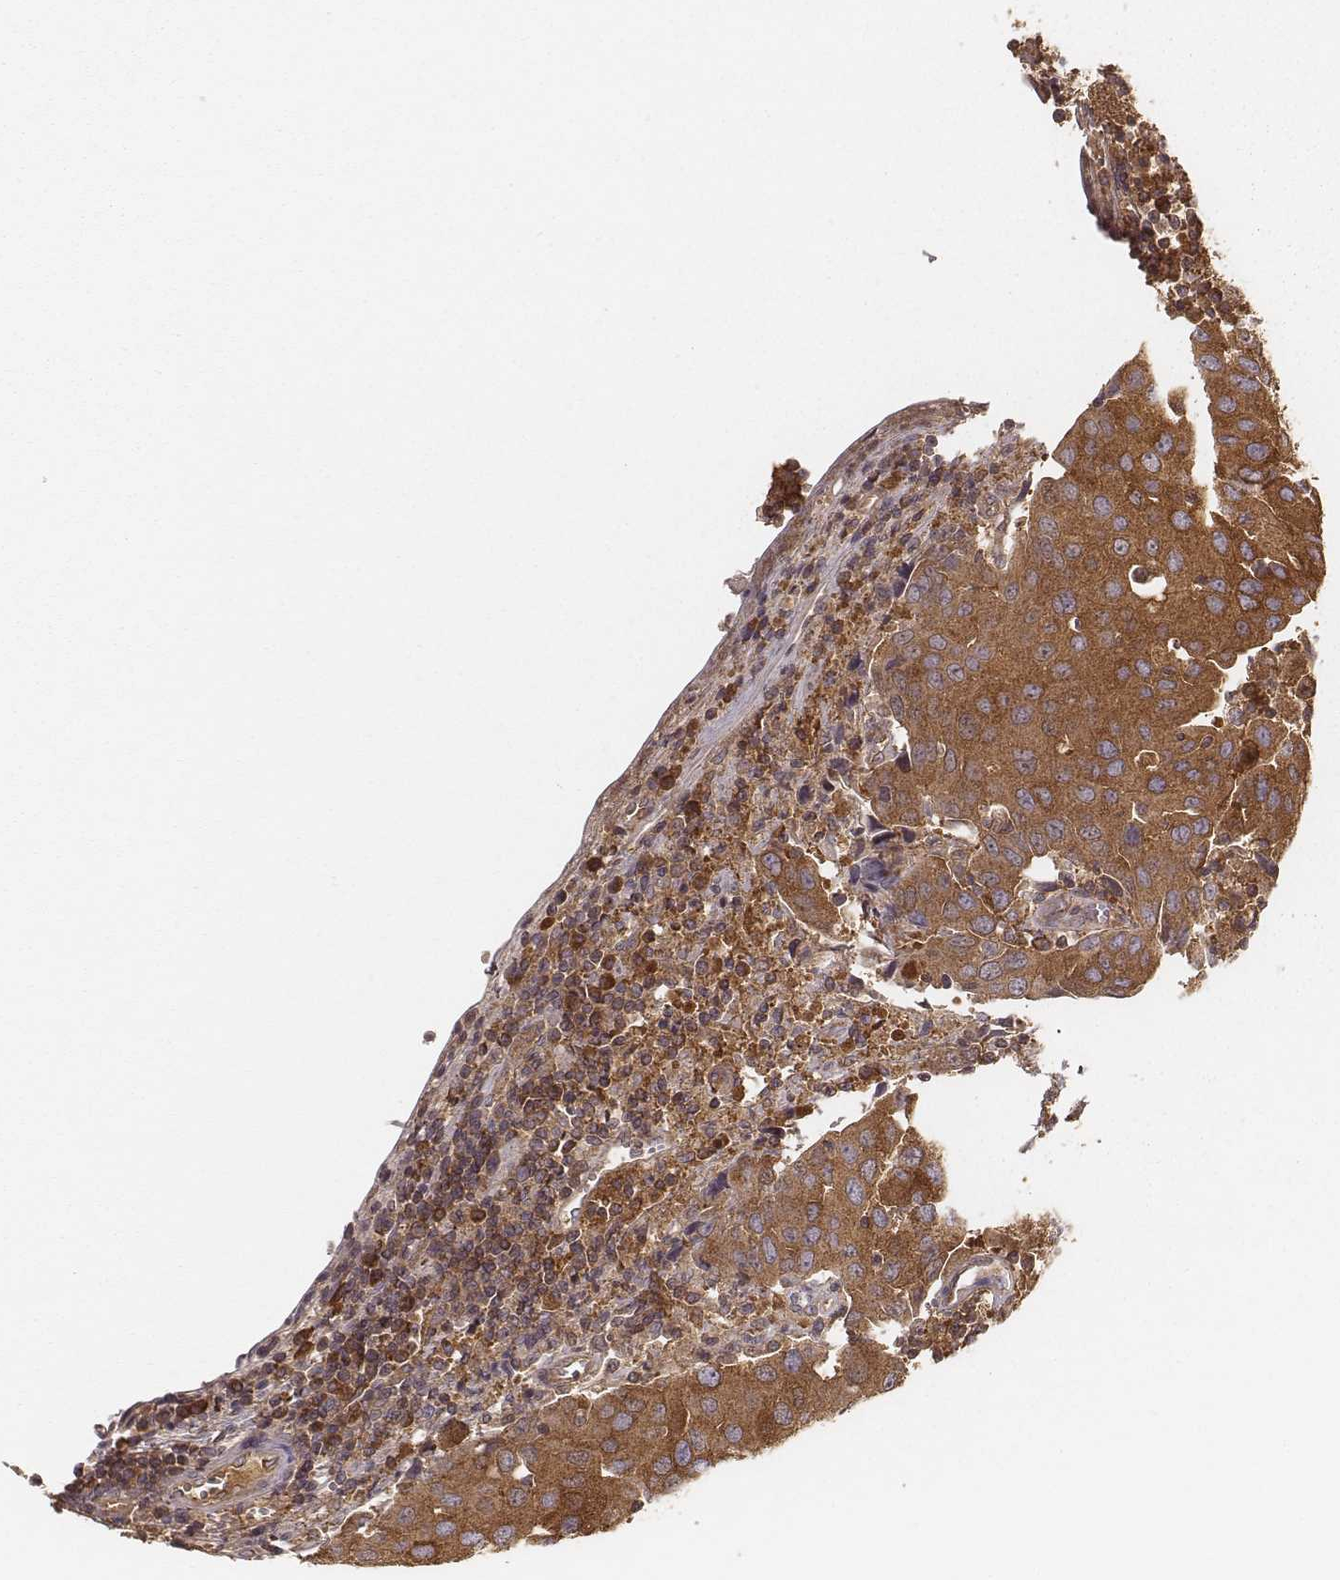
{"staining": {"intensity": "moderate", "quantity": ">75%", "location": "cytoplasmic/membranous"}, "tissue": "urothelial cancer", "cell_type": "Tumor cells", "image_type": "cancer", "snomed": [{"axis": "morphology", "description": "Urothelial carcinoma, High grade"}, {"axis": "topography", "description": "Urinary bladder"}], "caption": "Immunohistochemistry staining of urothelial cancer, which displays medium levels of moderate cytoplasmic/membranous positivity in approximately >75% of tumor cells indicating moderate cytoplasmic/membranous protein expression. The staining was performed using DAB (brown) for protein detection and nuclei were counterstained in hematoxylin (blue).", "gene": "CARS1", "patient": {"sex": "female", "age": 85}}